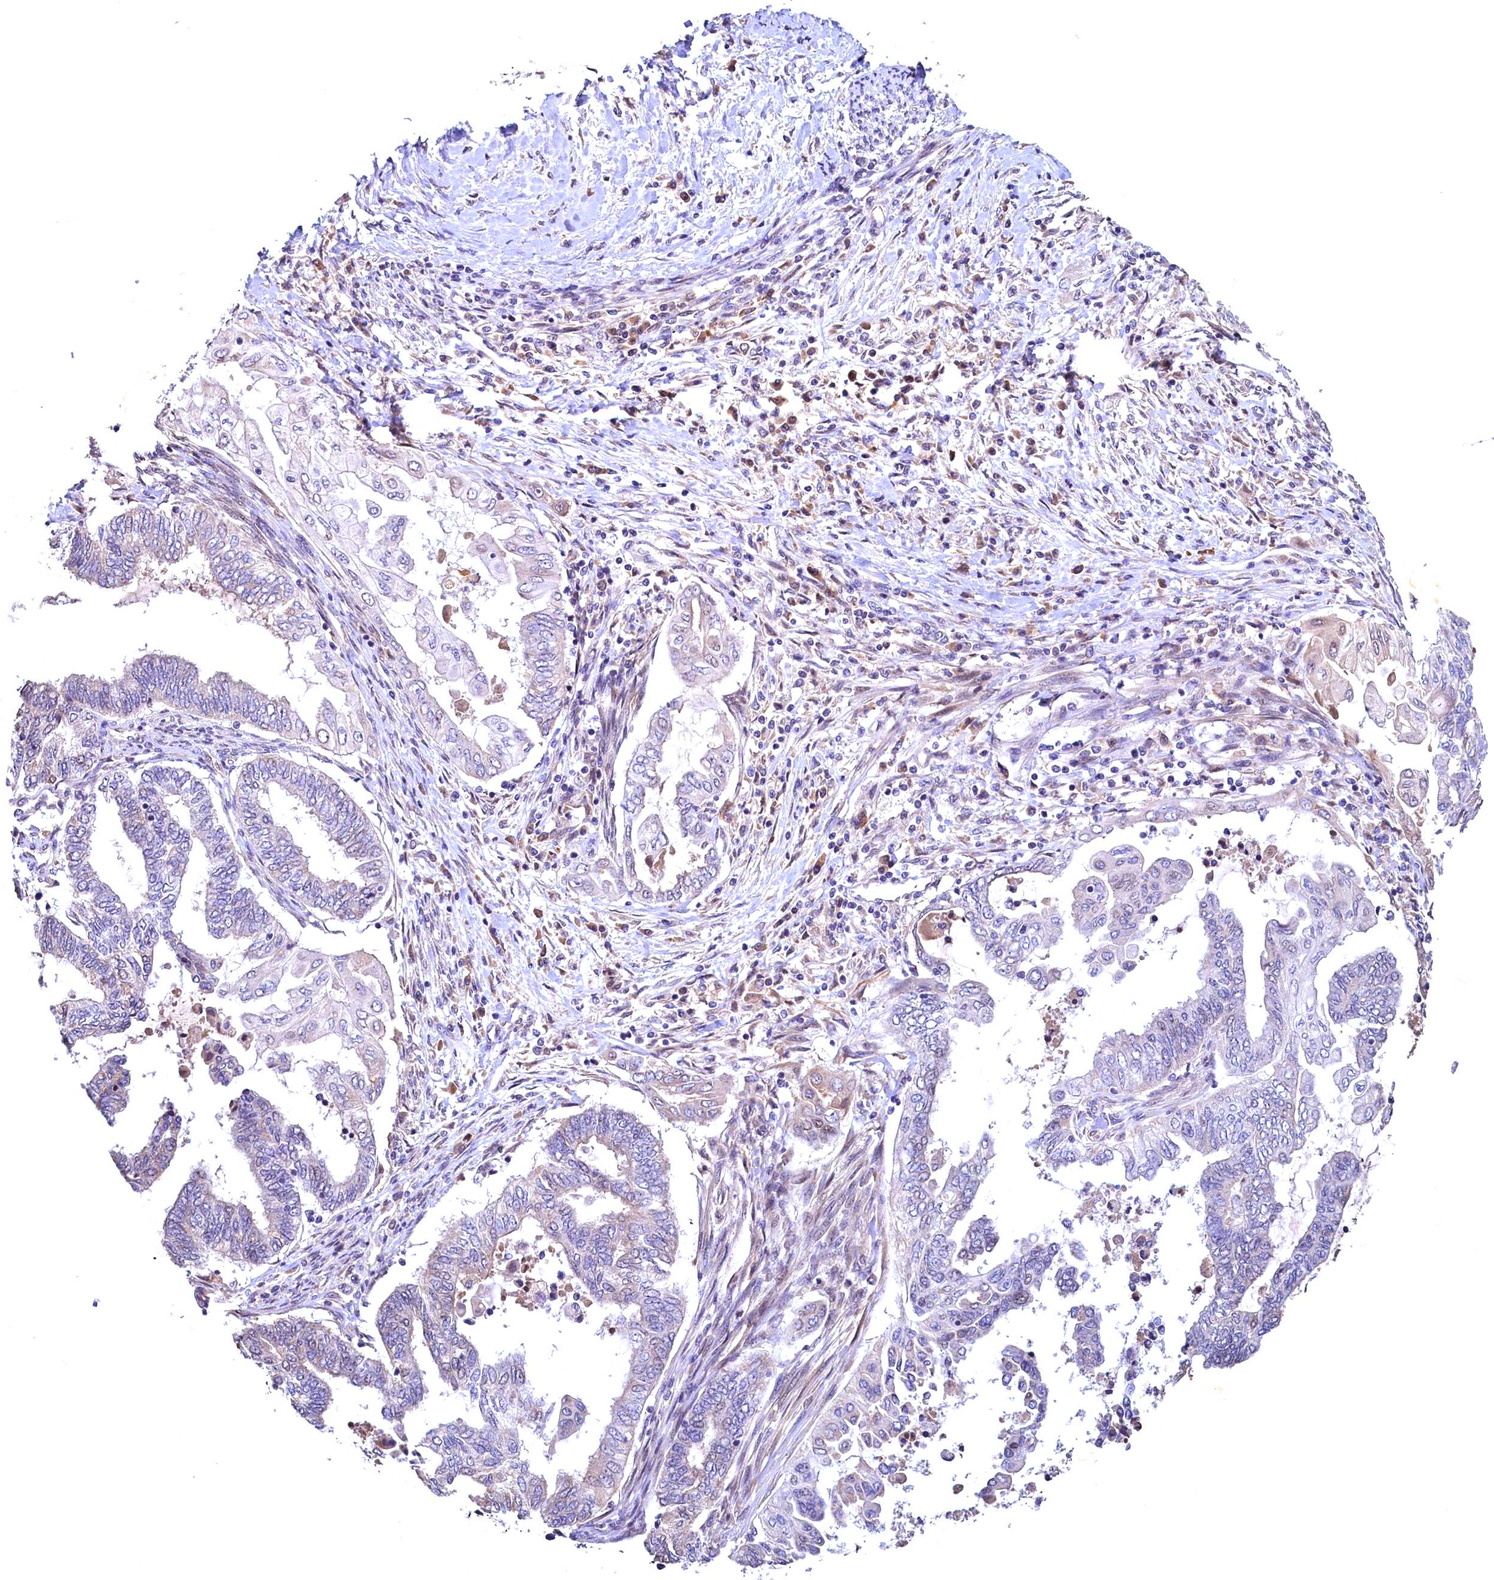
{"staining": {"intensity": "negative", "quantity": "none", "location": "none"}, "tissue": "endometrial cancer", "cell_type": "Tumor cells", "image_type": "cancer", "snomed": [{"axis": "morphology", "description": "Adenocarcinoma, NOS"}, {"axis": "topography", "description": "Uterus"}, {"axis": "topography", "description": "Endometrium"}], "caption": "The histopathology image displays no significant expression in tumor cells of adenocarcinoma (endometrial).", "gene": "LATS2", "patient": {"sex": "female", "age": 70}}